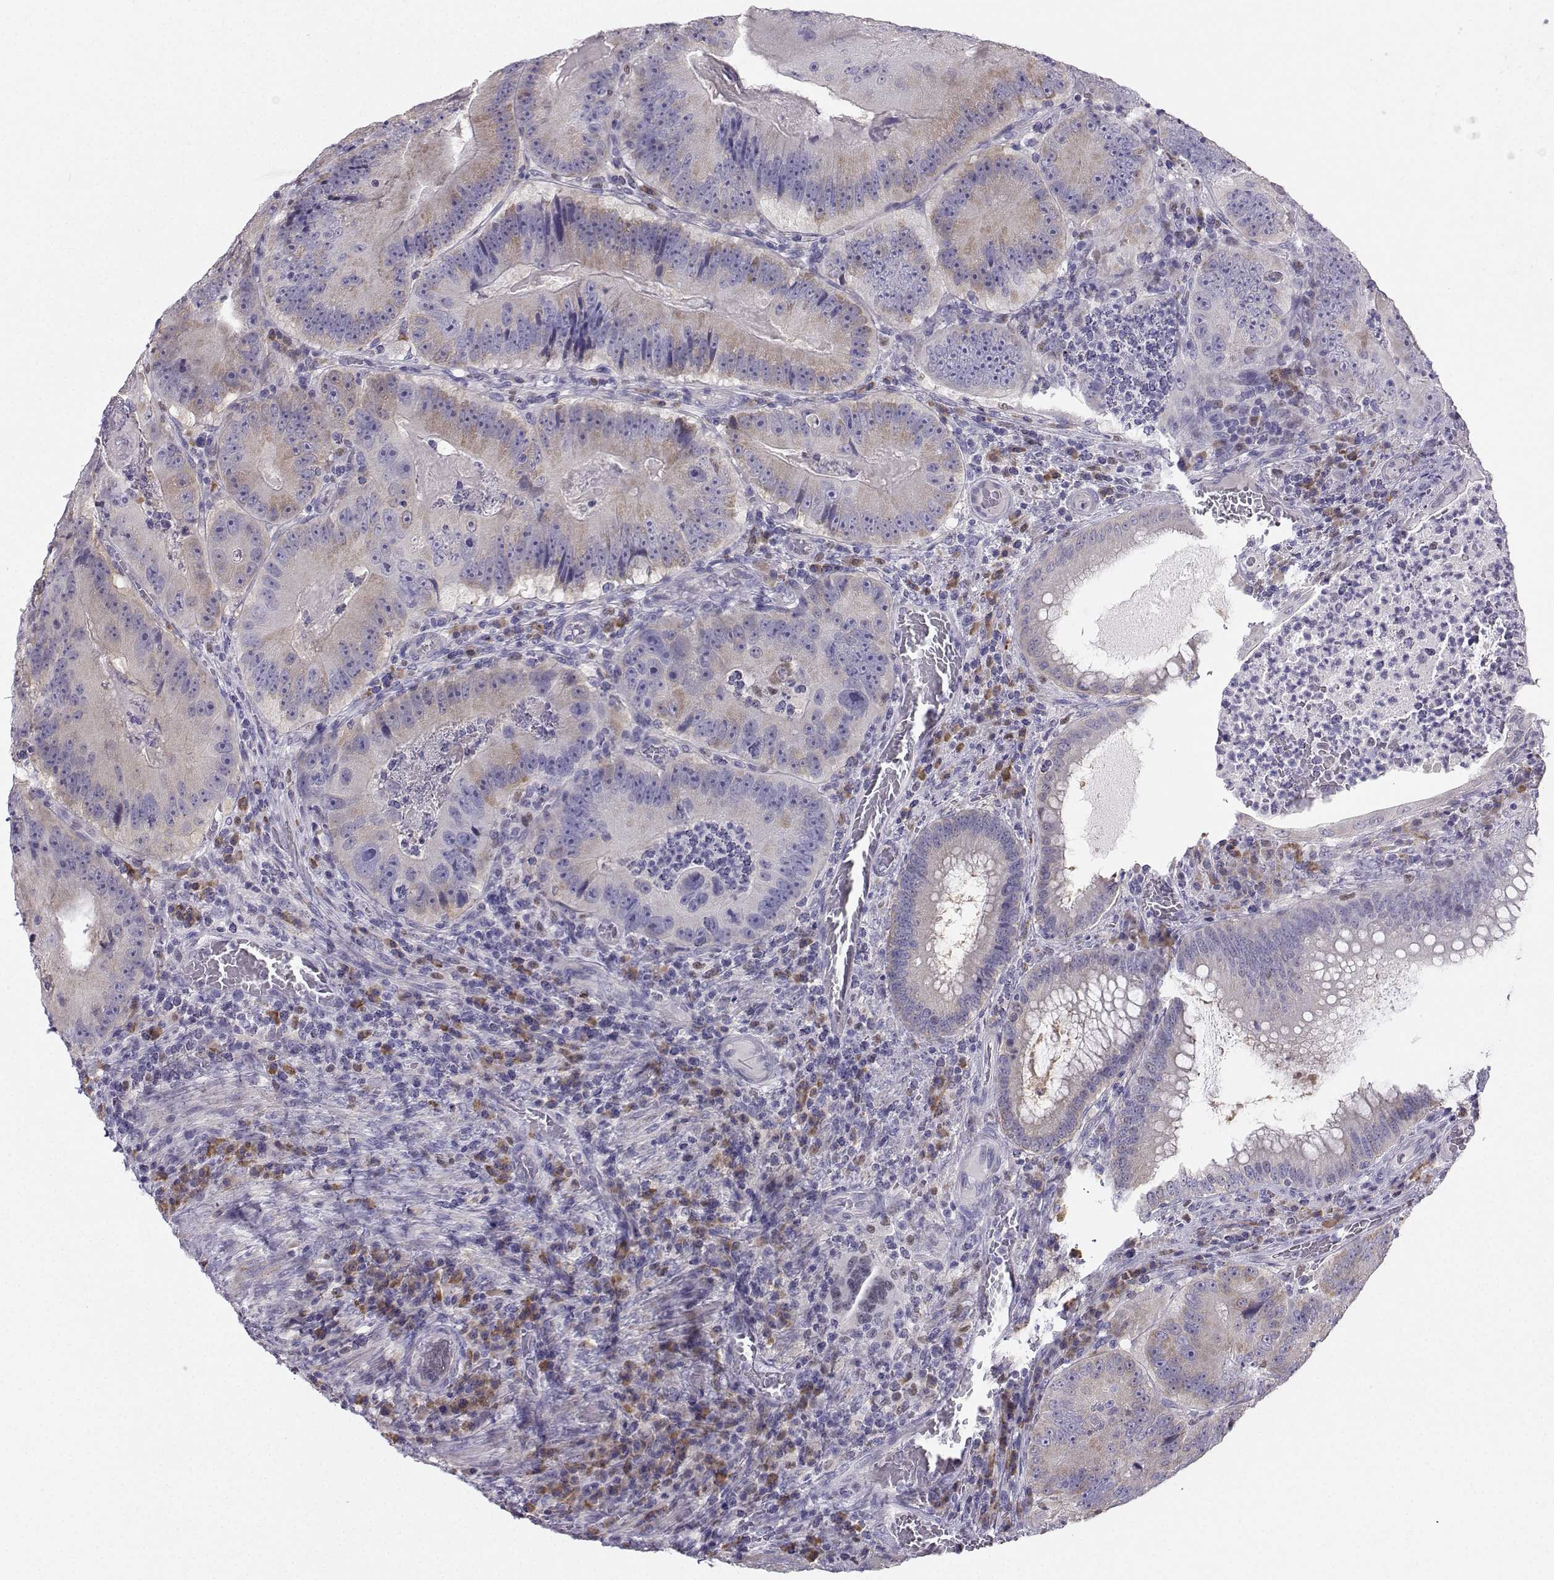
{"staining": {"intensity": "weak", "quantity": "<25%", "location": "cytoplasmic/membranous"}, "tissue": "colorectal cancer", "cell_type": "Tumor cells", "image_type": "cancer", "snomed": [{"axis": "morphology", "description": "Adenocarcinoma, NOS"}, {"axis": "topography", "description": "Colon"}], "caption": "Colorectal adenocarcinoma was stained to show a protein in brown. There is no significant expression in tumor cells.", "gene": "DCLK3", "patient": {"sex": "female", "age": 86}}